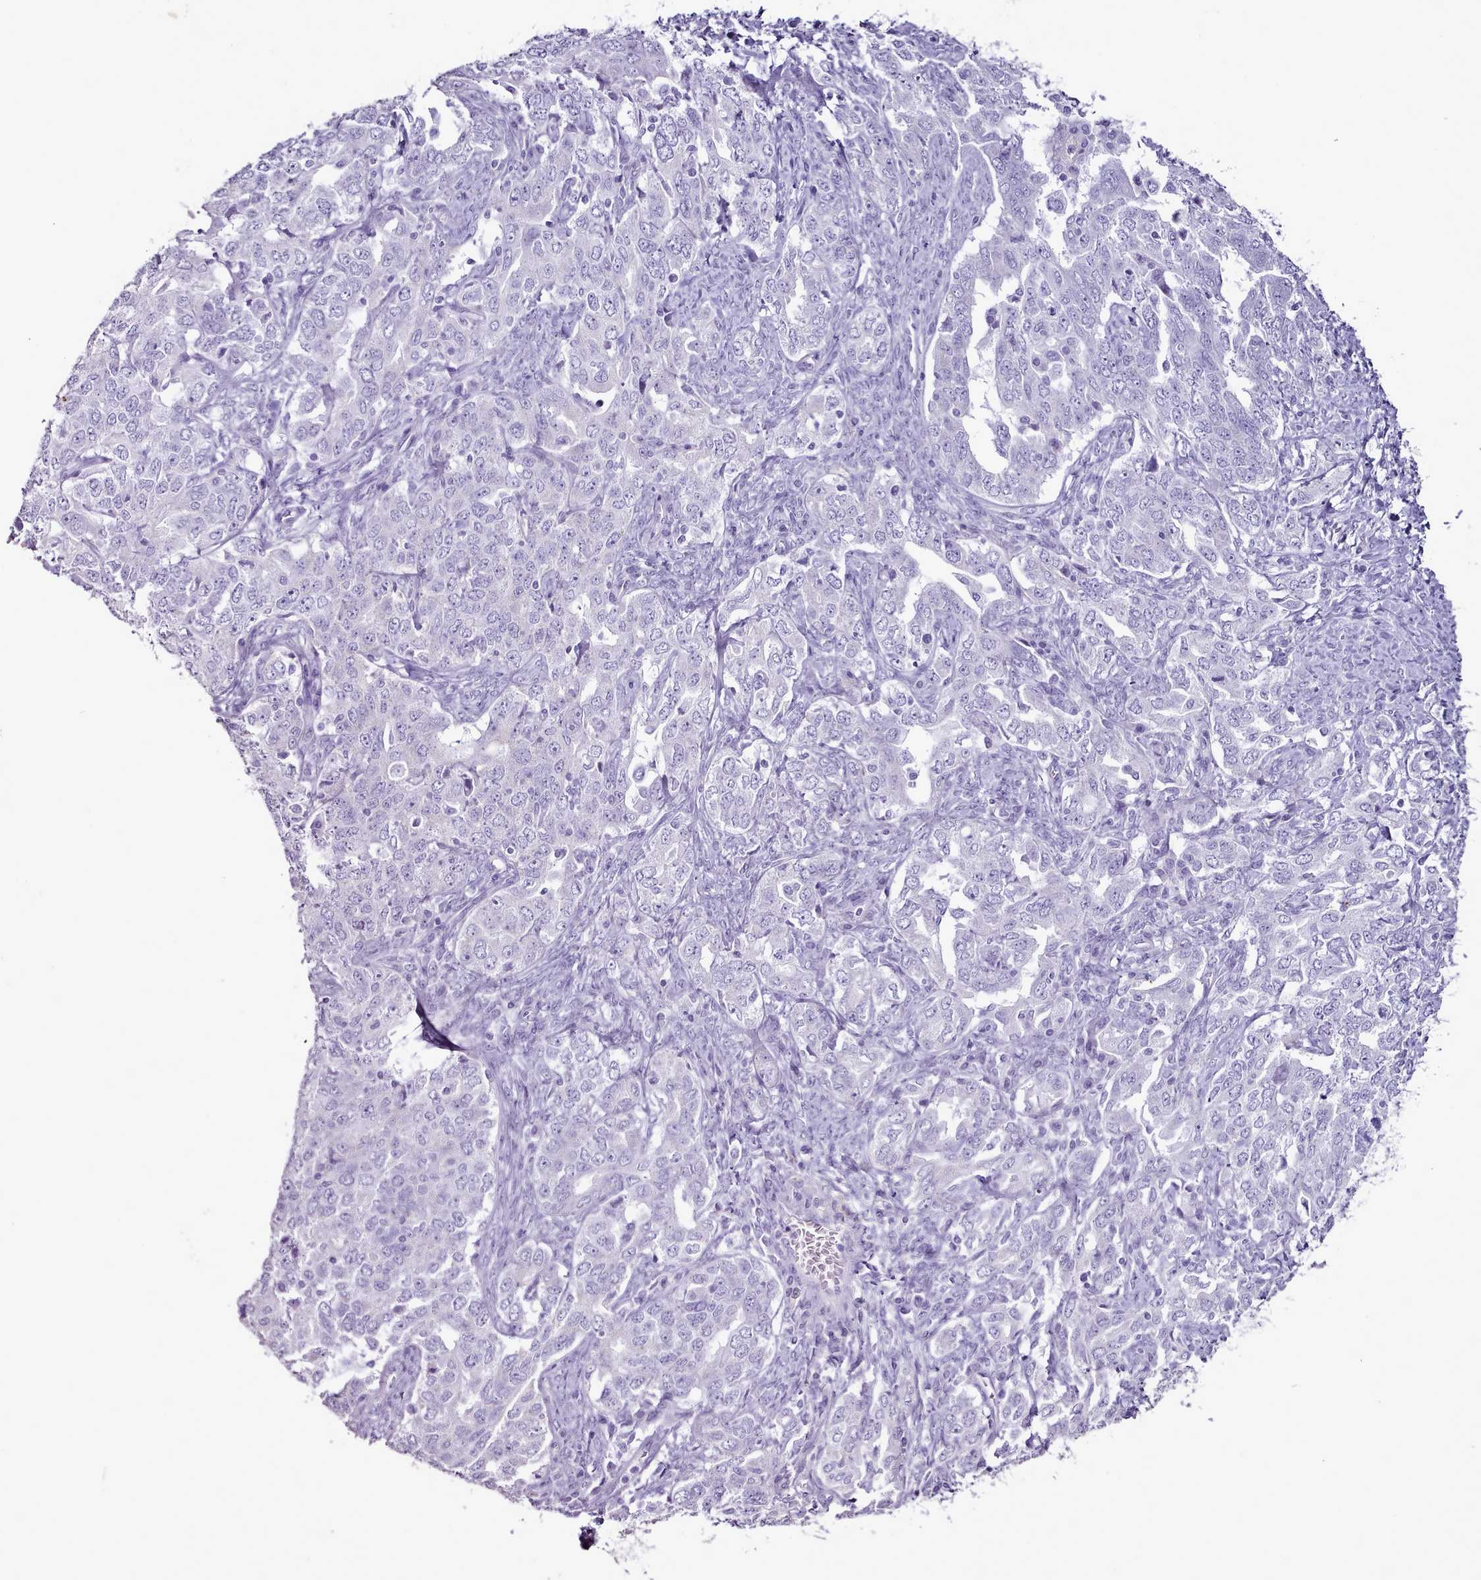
{"staining": {"intensity": "negative", "quantity": "none", "location": "none"}, "tissue": "ovarian cancer", "cell_type": "Tumor cells", "image_type": "cancer", "snomed": [{"axis": "morphology", "description": "Carcinoma, endometroid"}, {"axis": "topography", "description": "Ovary"}], "caption": "Image shows no significant protein expression in tumor cells of endometroid carcinoma (ovarian).", "gene": "BLOC1S2", "patient": {"sex": "female", "age": 62}}